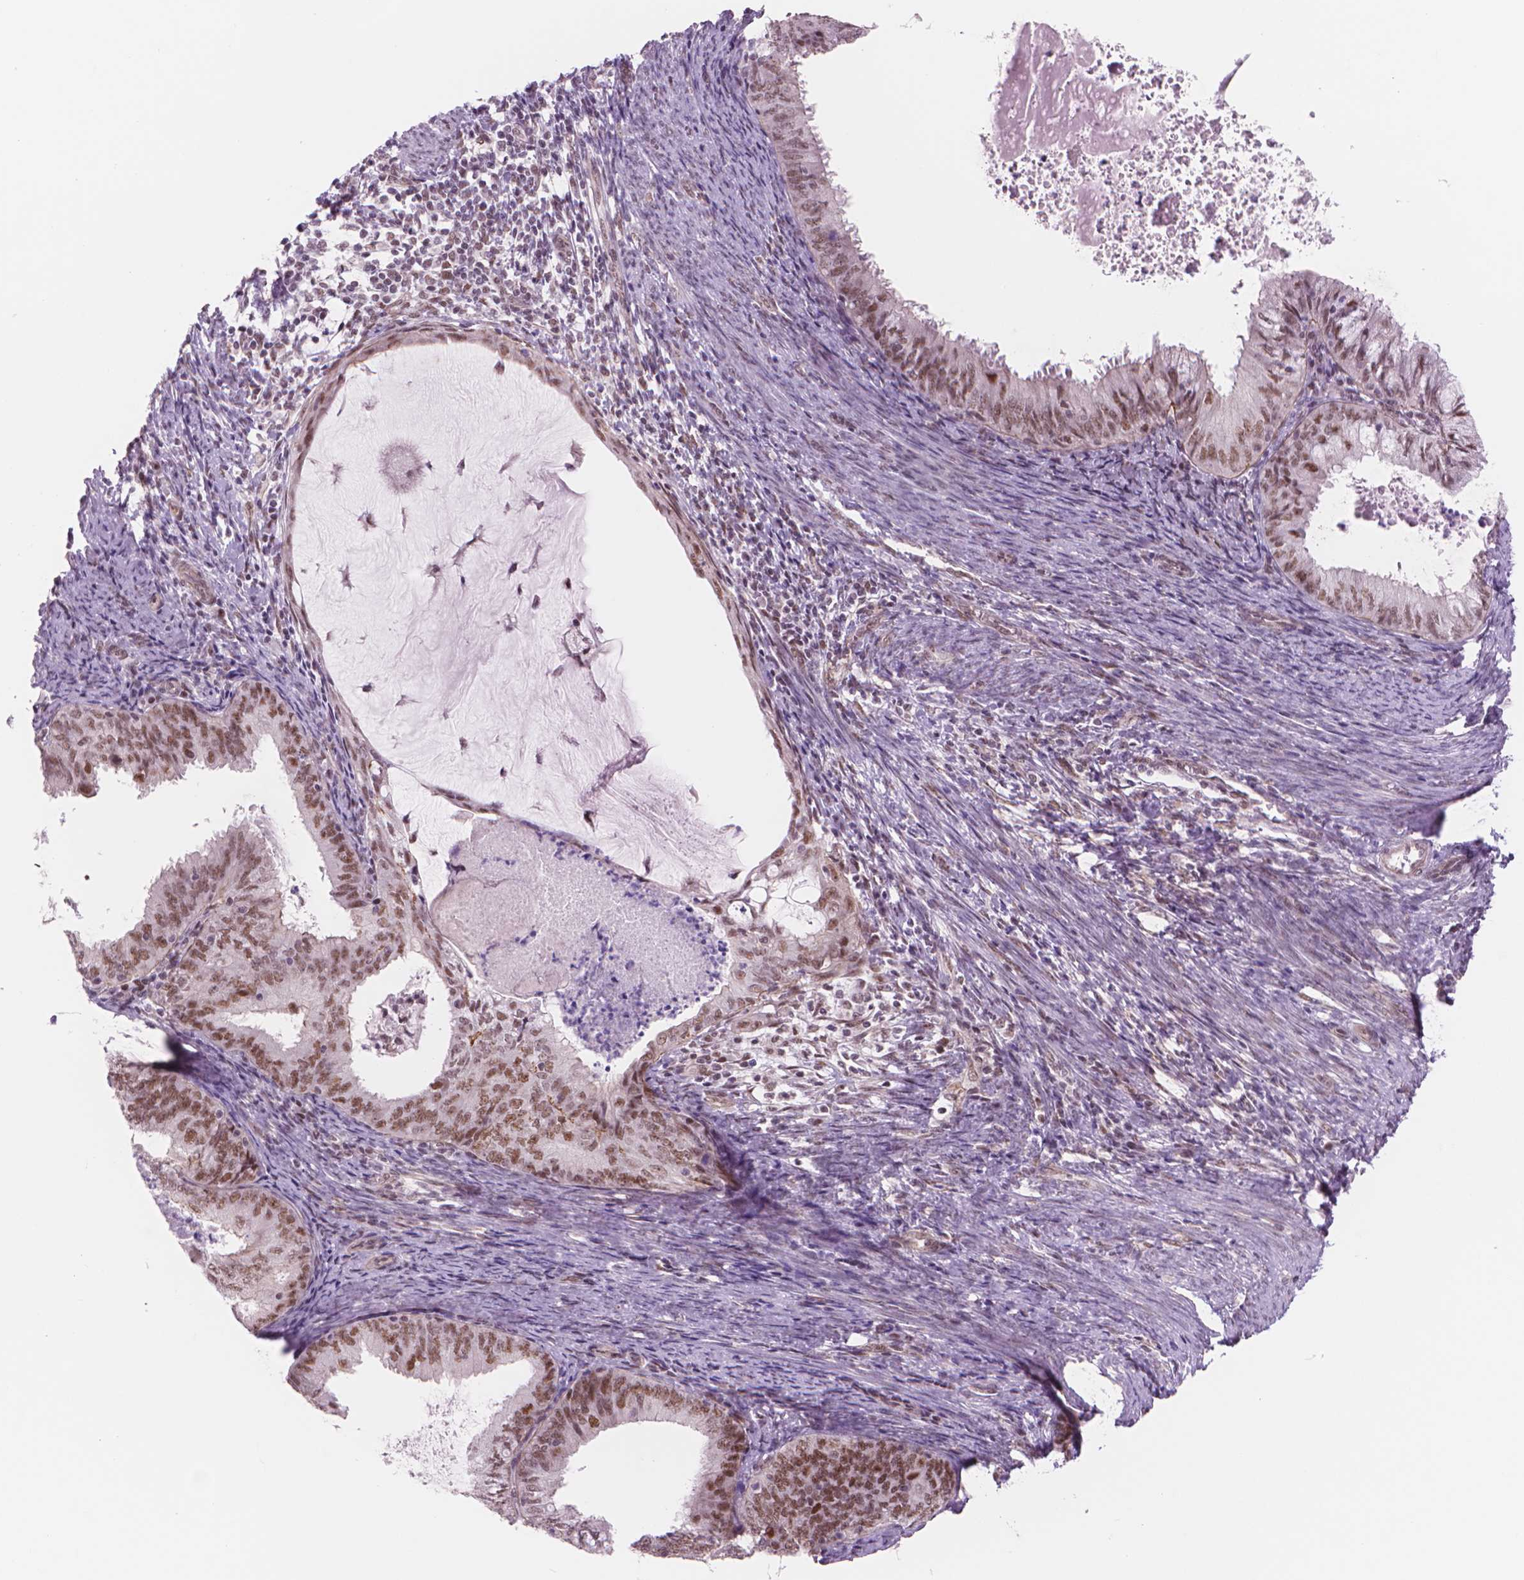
{"staining": {"intensity": "moderate", "quantity": ">75%", "location": "nuclear"}, "tissue": "endometrial cancer", "cell_type": "Tumor cells", "image_type": "cancer", "snomed": [{"axis": "morphology", "description": "Adenocarcinoma, NOS"}, {"axis": "topography", "description": "Endometrium"}], "caption": "Immunohistochemistry photomicrograph of adenocarcinoma (endometrial) stained for a protein (brown), which shows medium levels of moderate nuclear staining in approximately >75% of tumor cells.", "gene": "POLR3D", "patient": {"sex": "female", "age": 57}}